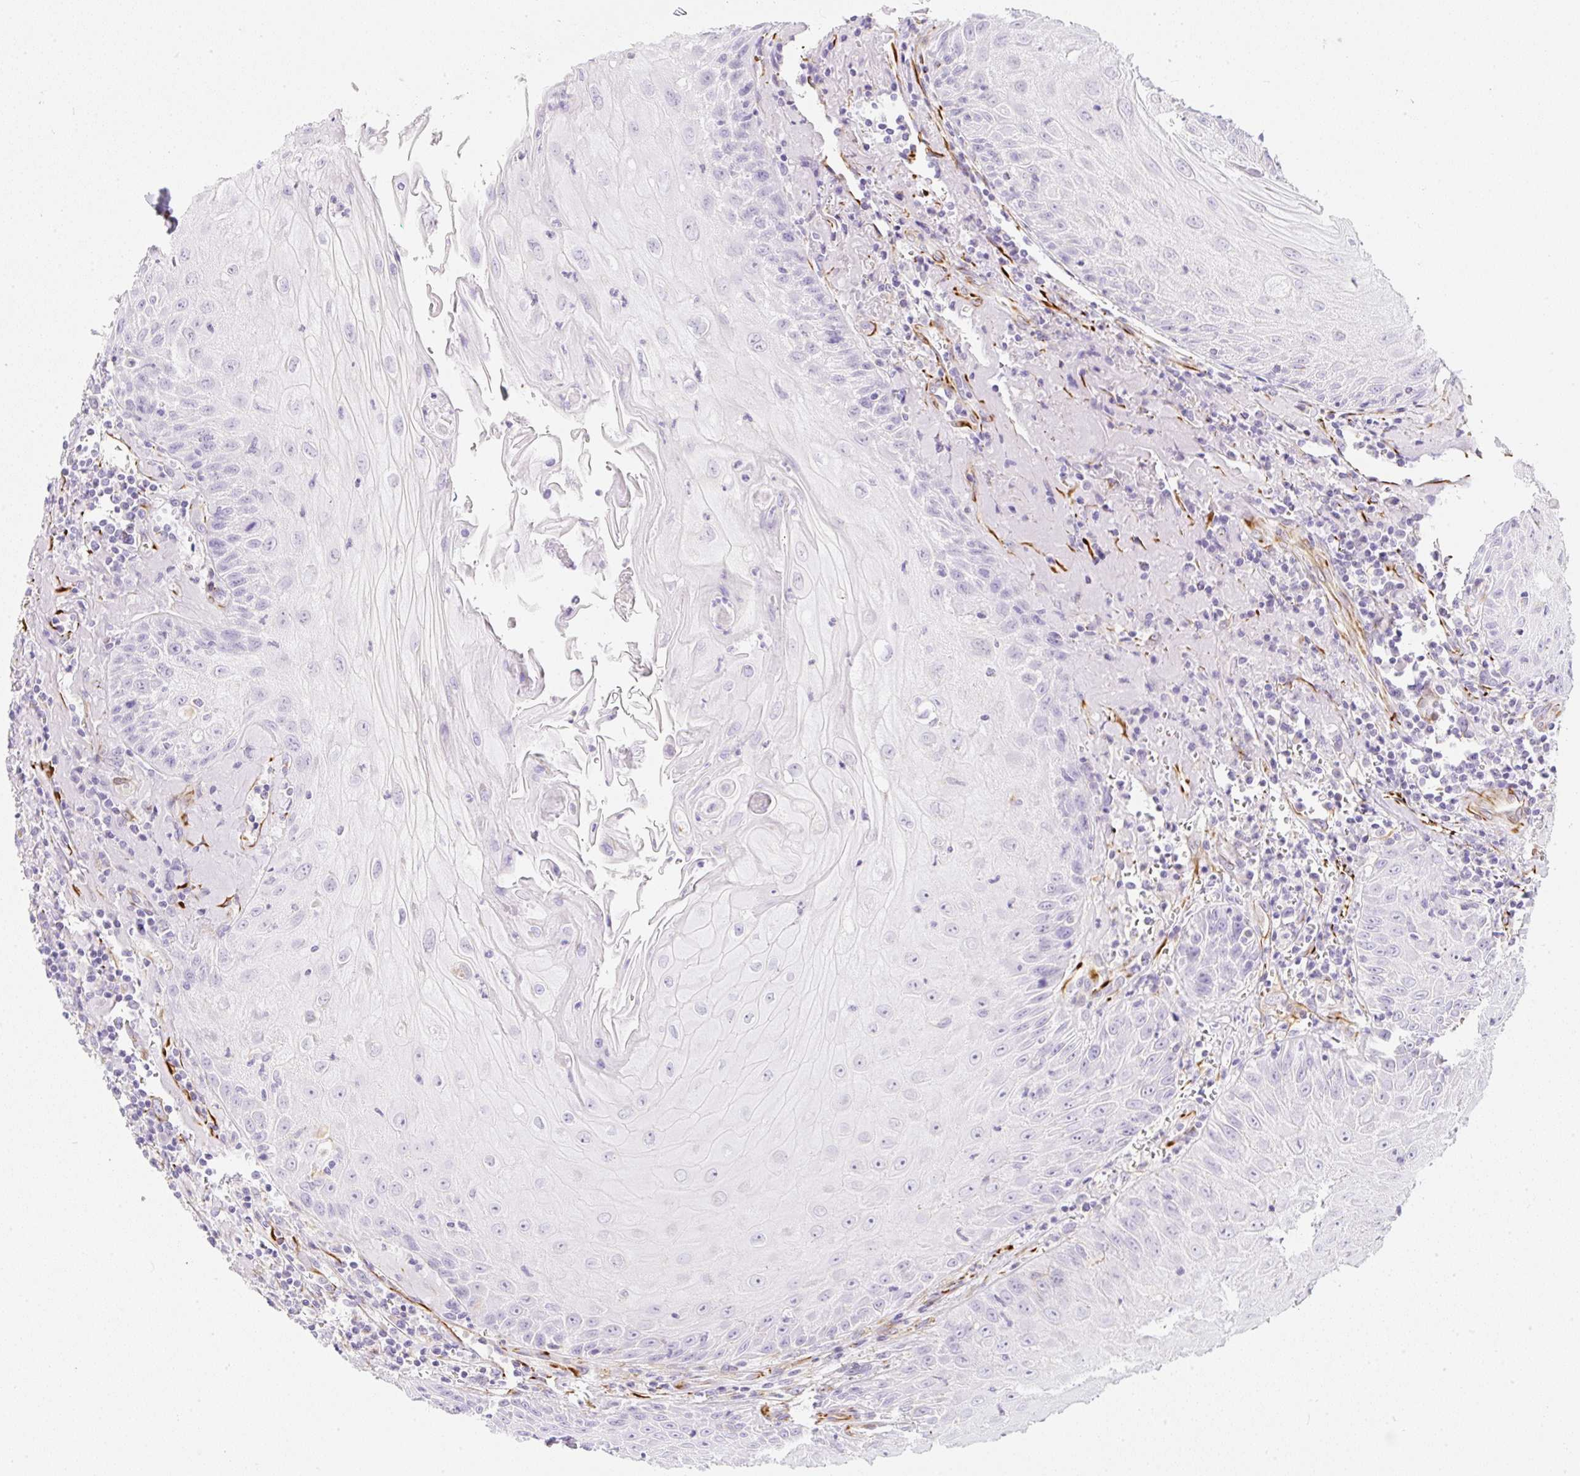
{"staining": {"intensity": "negative", "quantity": "none", "location": "none"}, "tissue": "head and neck cancer", "cell_type": "Tumor cells", "image_type": "cancer", "snomed": [{"axis": "morphology", "description": "Normal tissue, NOS"}, {"axis": "morphology", "description": "Squamous cell carcinoma, NOS"}, {"axis": "topography", "description": "Oral tissue"}, {"axis": "topography", "description": "Head-Neck"}], "caption": "Immunohistochemistry micrograph of squamous cell carcinoma (head and neck) stained for a protein (brown), which displays no expression in tumor cells.", "gene": "ZNF689", "patient": {"sex": "female", "age": 70}}